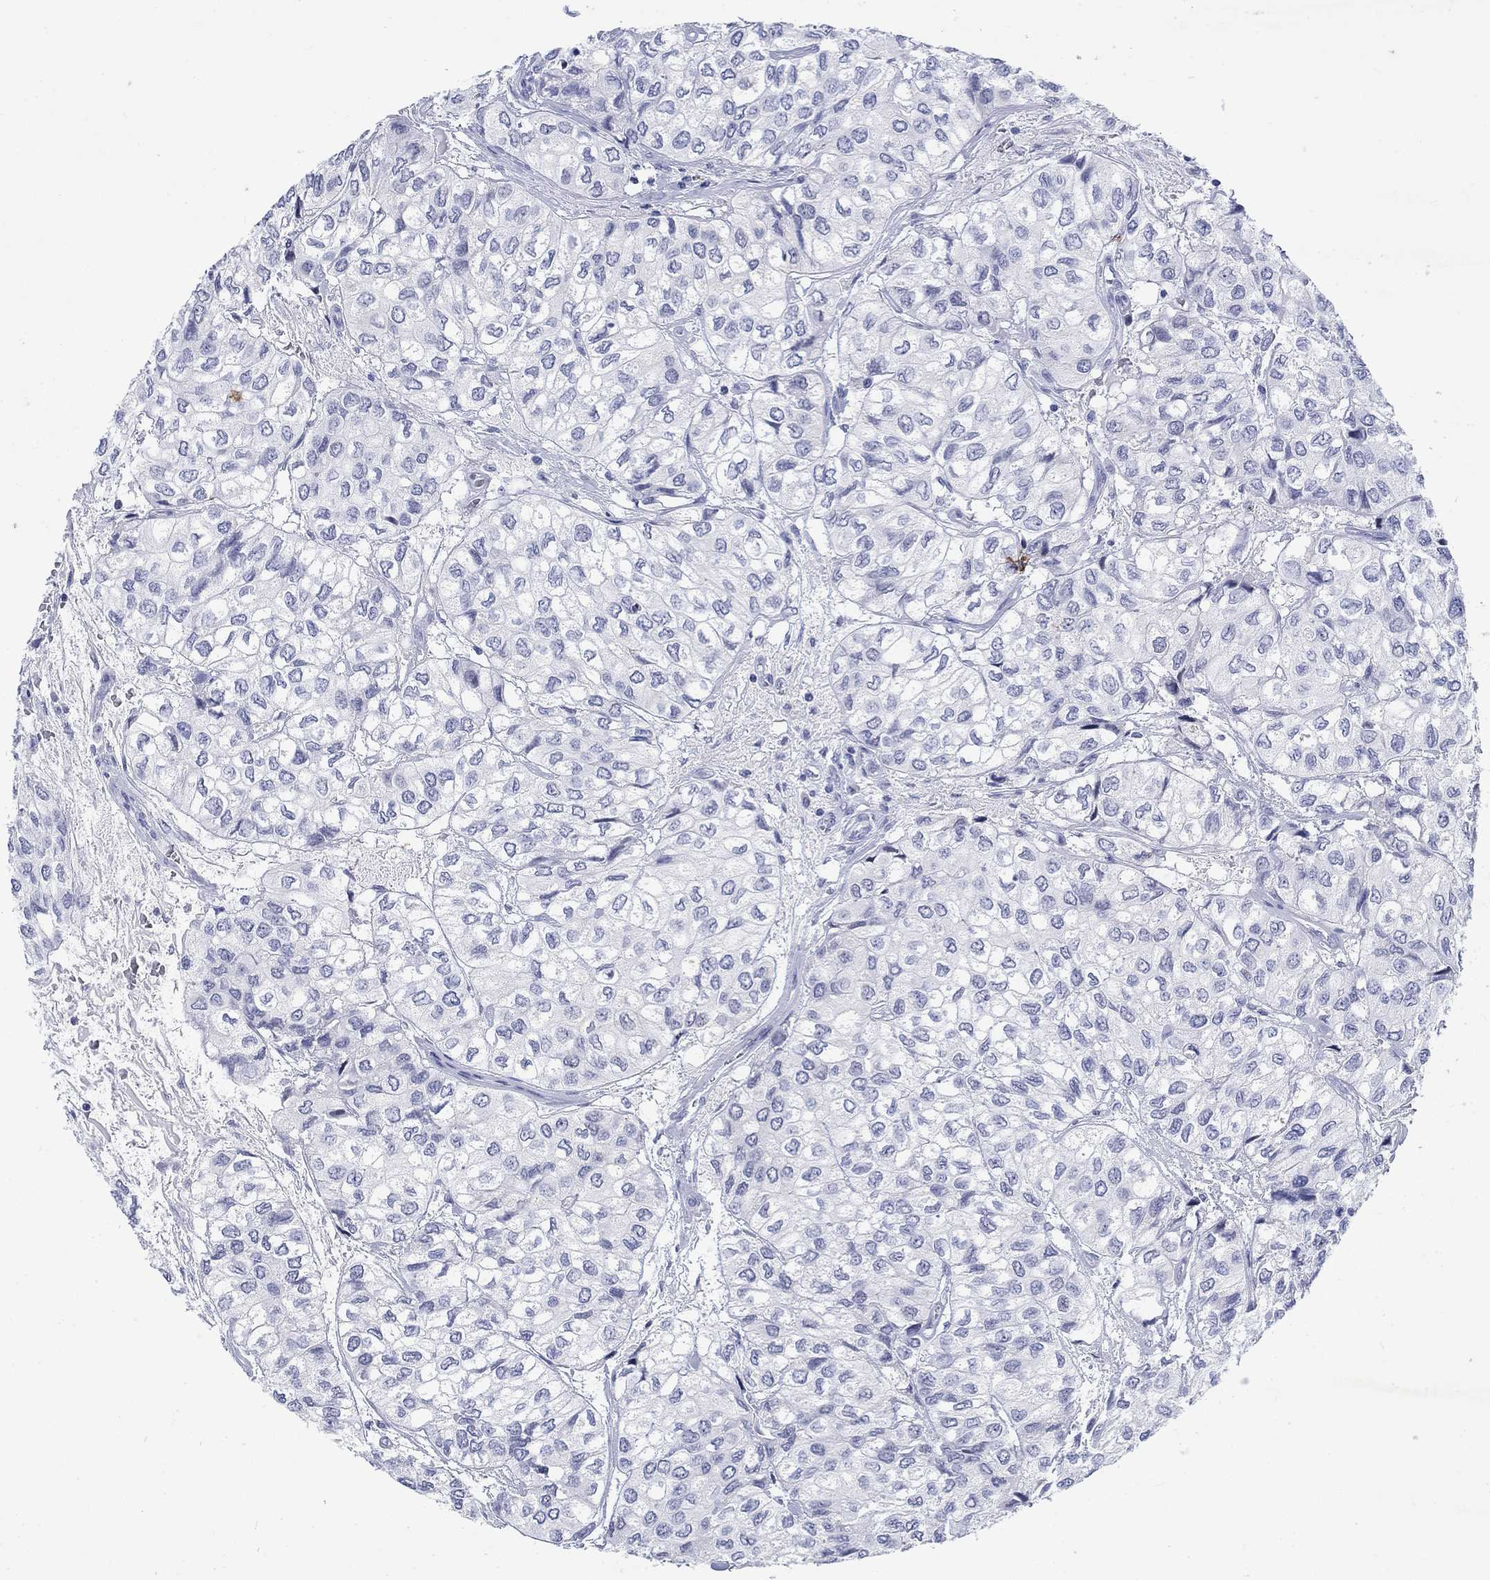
{"staining": {"intensity": "negative", "quantity": "none", "location": "none"}, "tissue": "urothelial cancer", "cell_type": "Tumor cells", "image_type": "cancer", "snomed": [{"axis": "morphology", "description": "Urothelial carcinoma, High grade"}, {"axis": "topography", "description": "Urinary bladder"}], "caption": "Tumor cells show no significant protein staining in urothelial cancer.", "gene": "KRT76", "patient": {"sex": "male", "age": 73}}